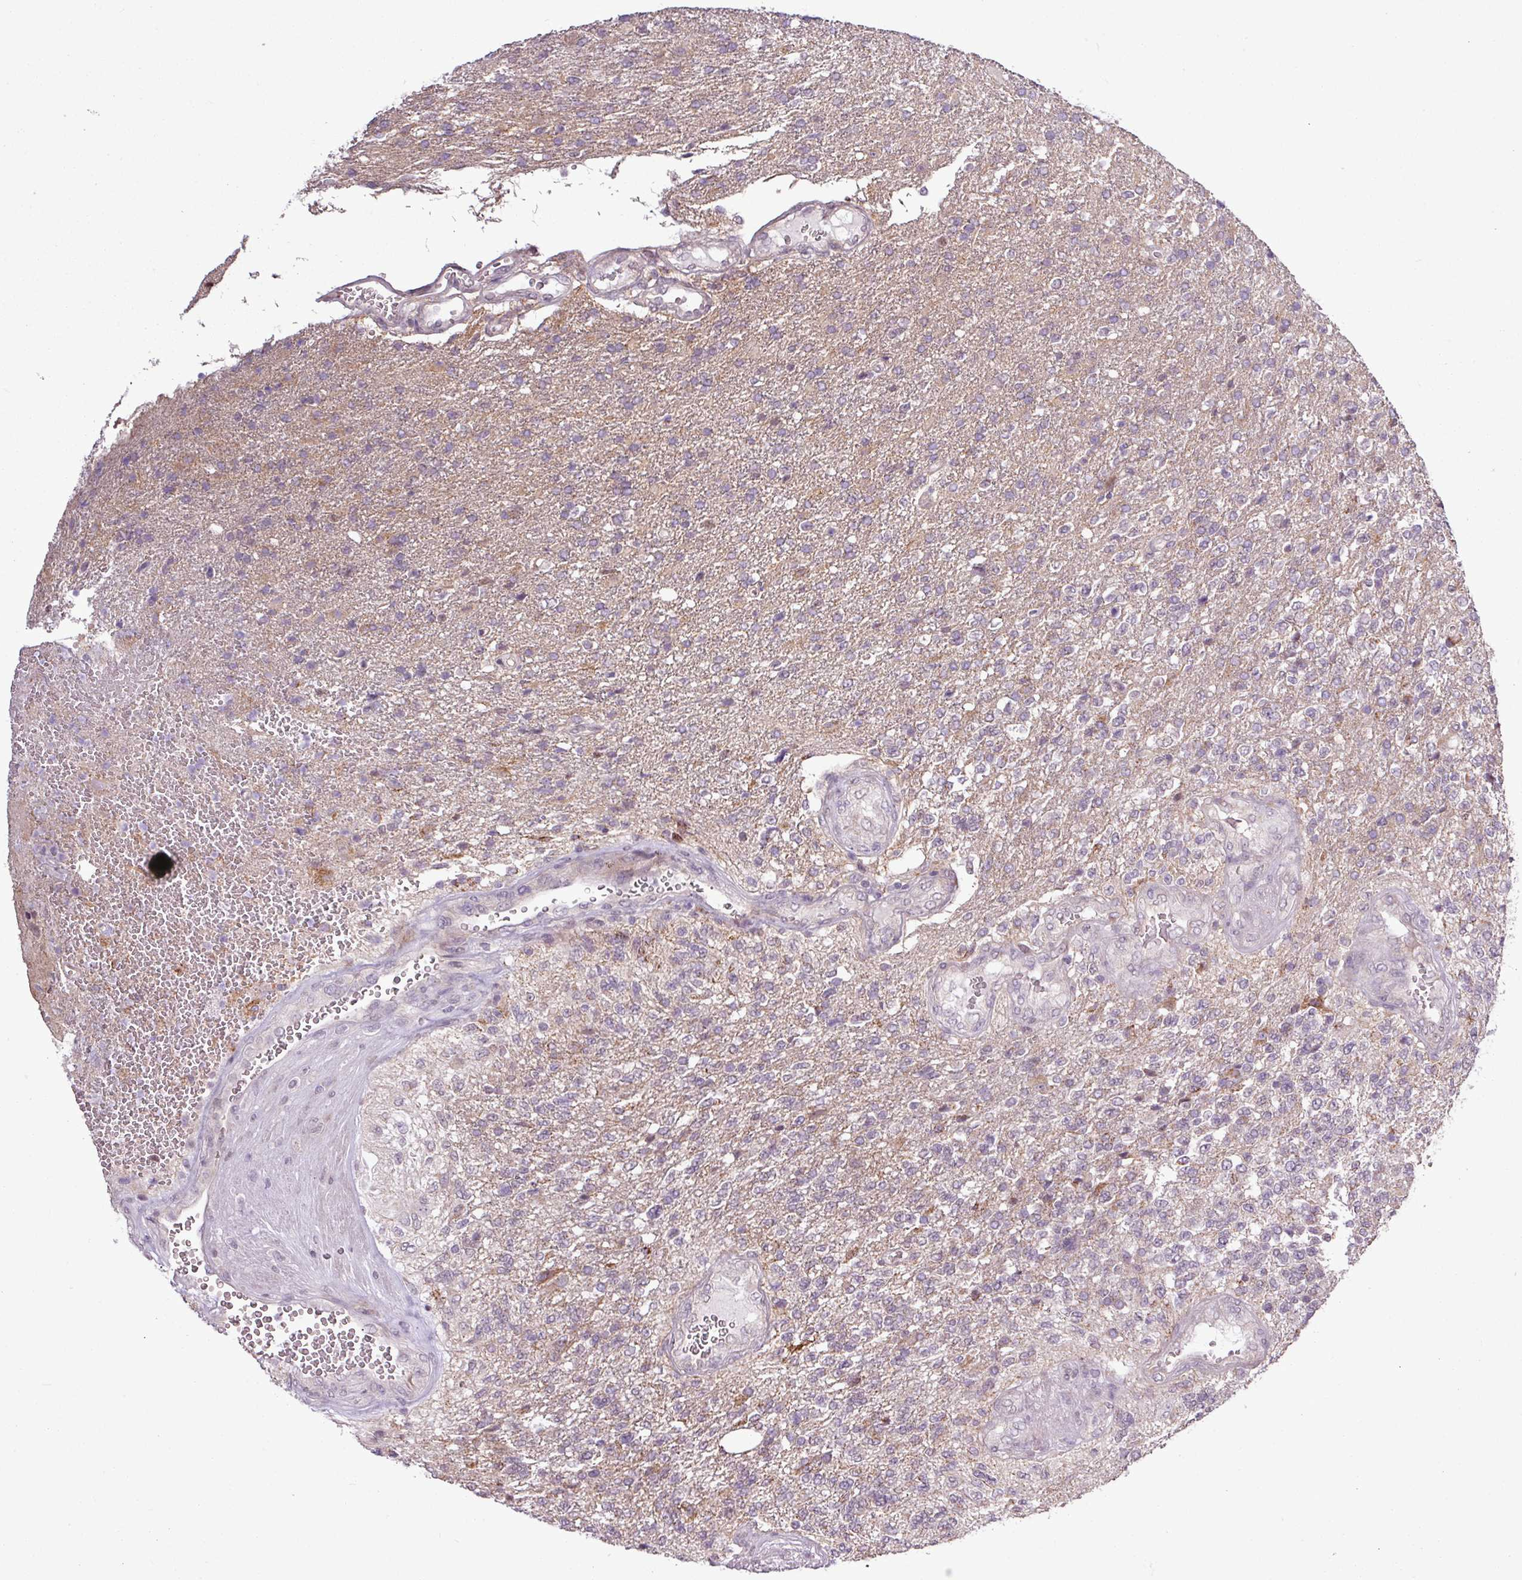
{"staining": {"intensity": "negative", "quantity": "none", "location": "none"}, "tissue": "glioma", "cell_type": "Tumor cells", "image_type": "cancer", "snomed": [{"axis": "morphology", "description": "Glioma, malignant, High grade"}, {"axis": "topography", "description": "Brain"}], "caption": "Image shows no protein staining in tumor cells of glioma tissue. (DAB immunohistochemistry, high magnification).", "gene": "GPT2", "patient": {"sex": "male", "age": 56}}